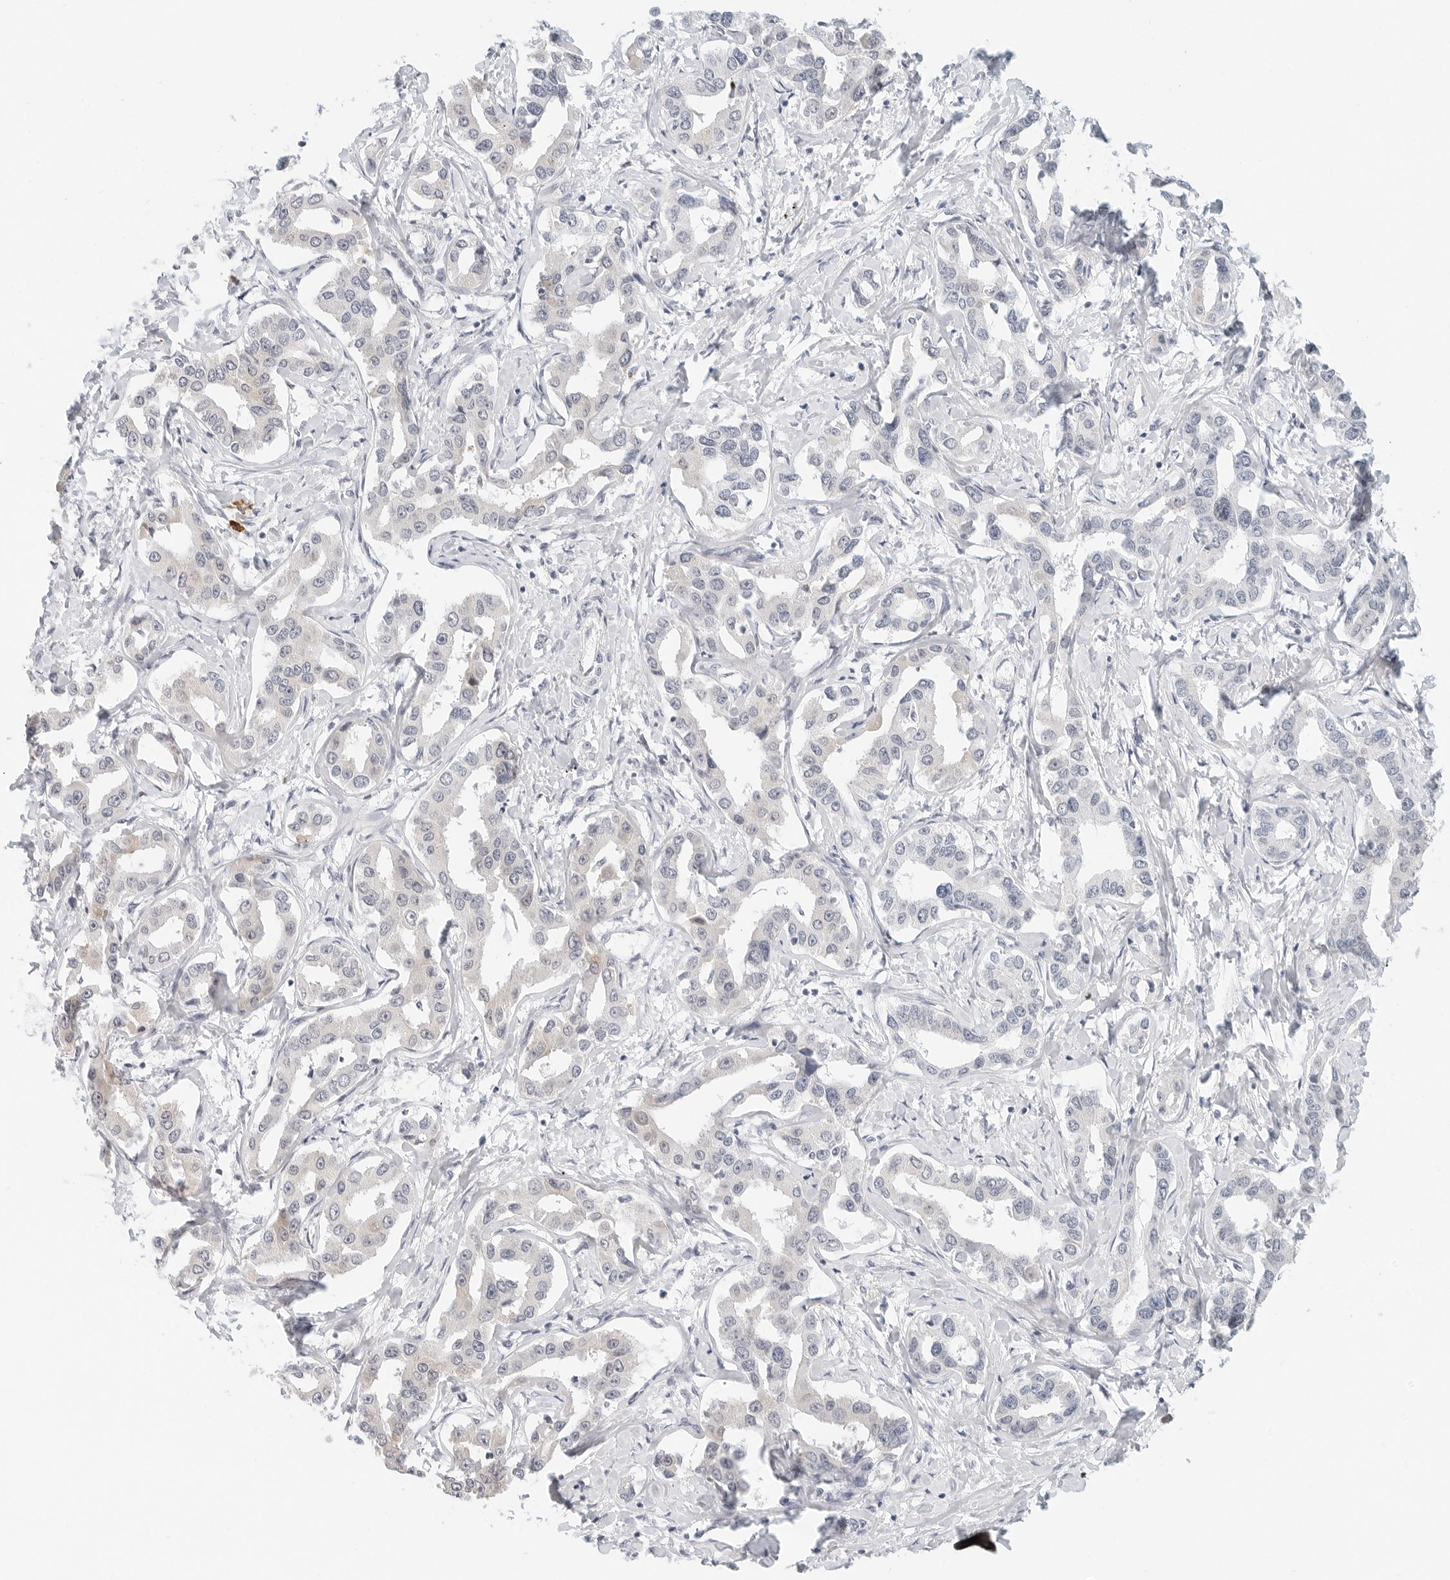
{"staining": {"intensity": "negative", "quantity": "none", "location": "none"}, "tissue": "liver cancer", "cell_type": "Tumor cells", "image_type": "cancer", "snomed": [{"axis": "morphology", "description": "Cholangiocarcinoma"}, {"axis": "topography", "description": "Liver"}], "caption": "Immunohistochemistry (IHC) image of neoplastic tissue: liver cancer (cholangiocarcinoma) stained with DAB reveals no significant protein staining in tumor cells.", "gene": "PARP10", "patient": {"sex": "male", "age": 59}}